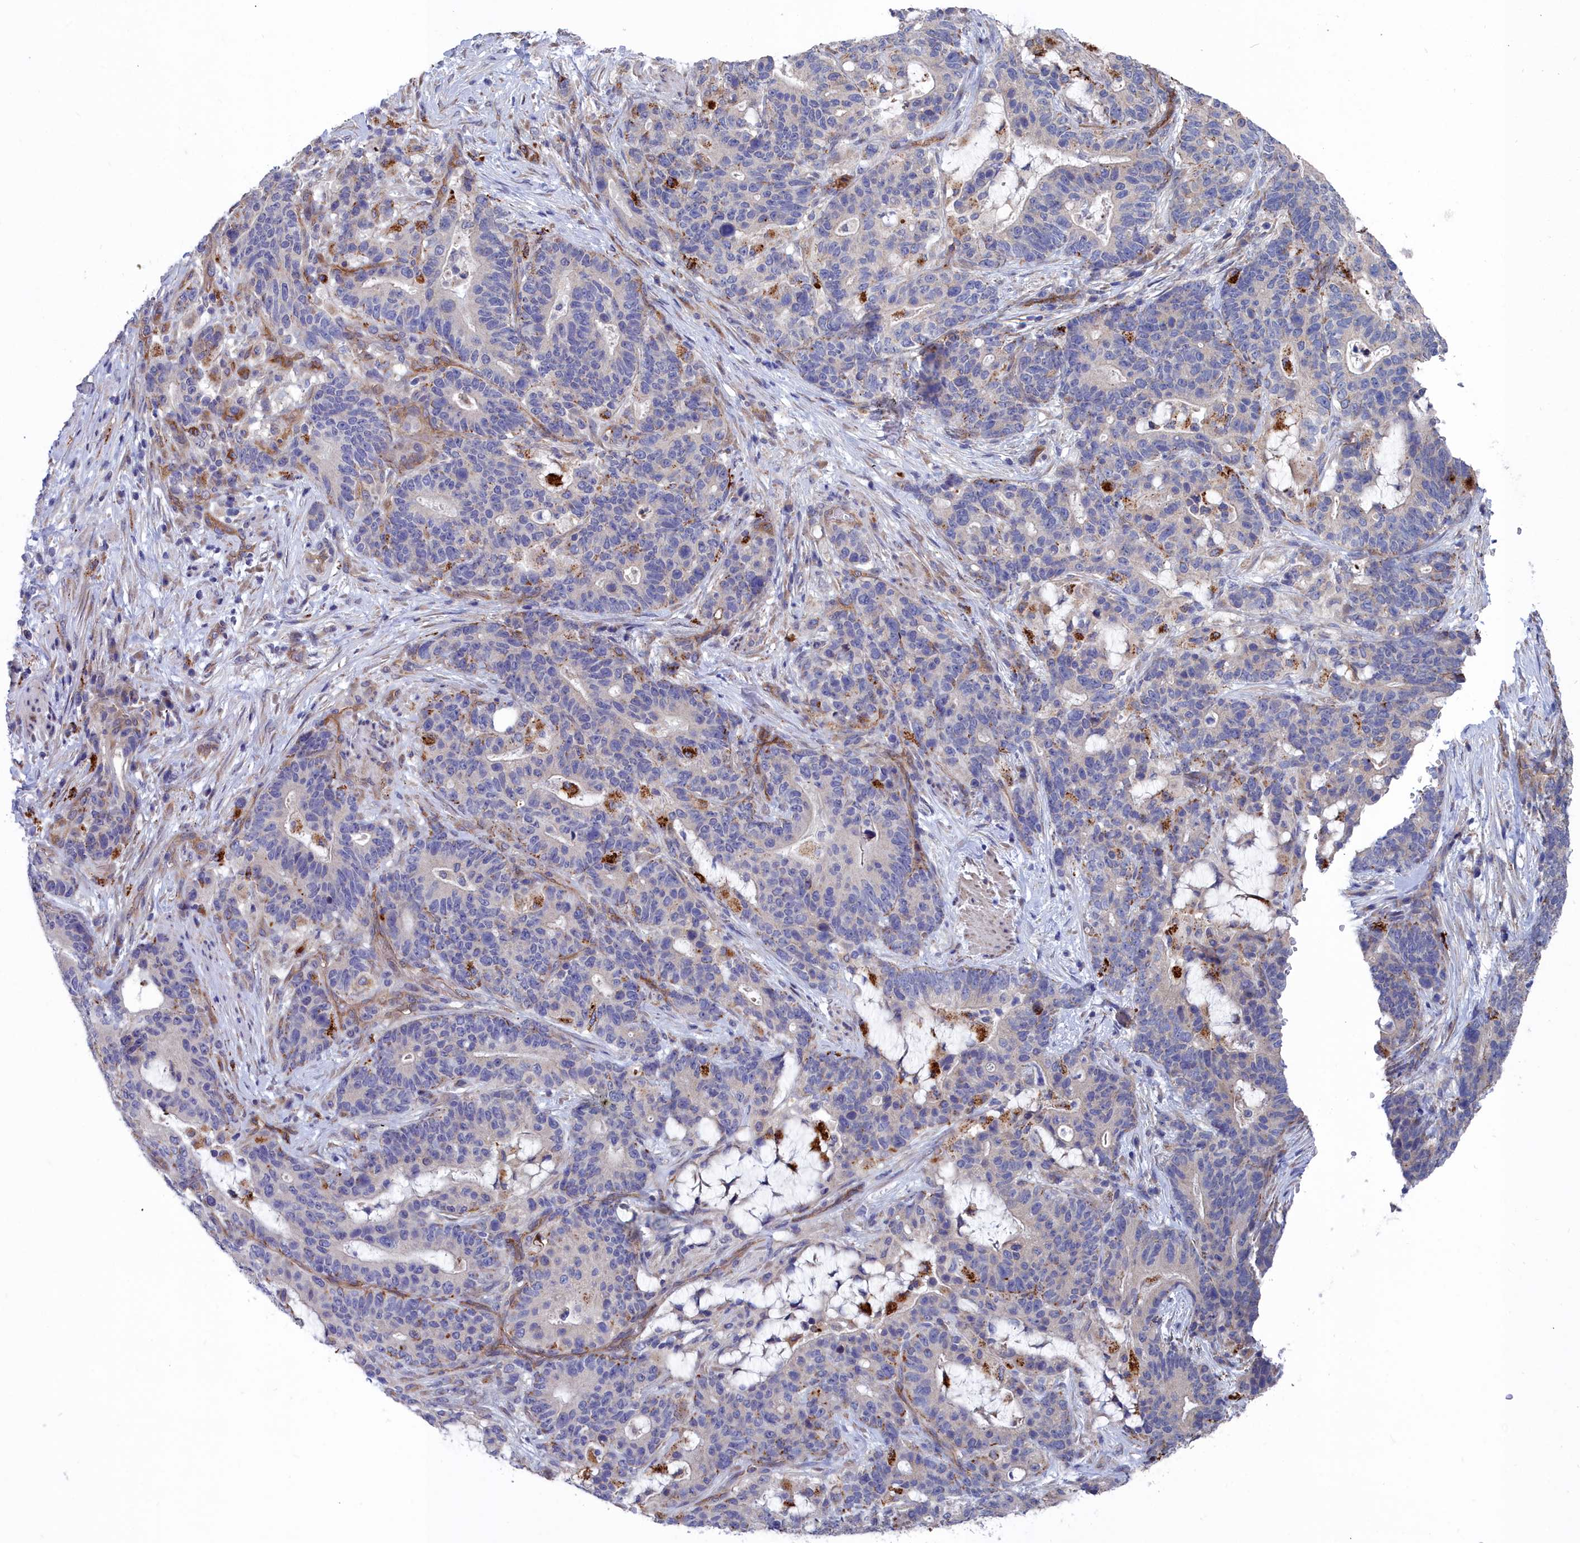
{"staining": {"intensity": "negative", "quantity": "none", "location": "none"}, "tissue": "stomach cancer", "cell_type": "Tumor cells", "image_type": "cancer", "snomed": [{"axis": "morphology", "description": "Normal tissue, NOS"}, {"axis": "morphology", "description": "Adenocarcinoma, NOS"}, {"axis": "topography", "description": "Stomach"}], "caption": "DAB (3,3'-diaminobenzidine) immunohistochemical staining of human stomach adenocarcinoma demonstrates no significant expression in tumor cells.", "gene": "RDX", "patient": {"sex": "female", "age": 64}}